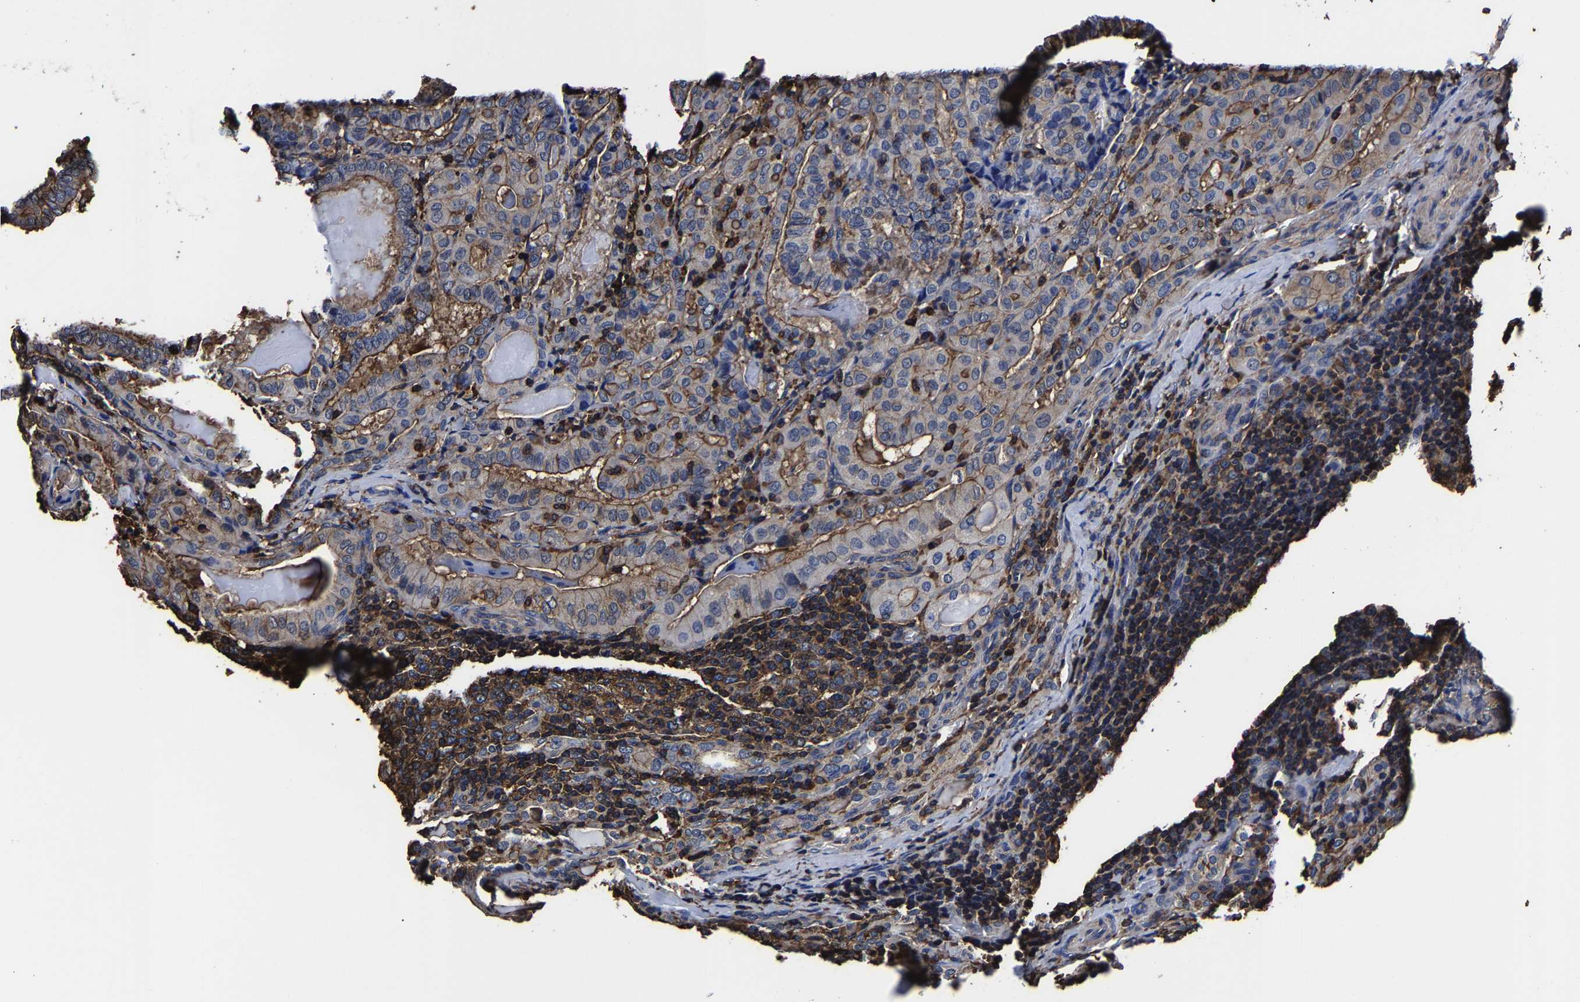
{"staining": {"intensity": "weak", "quantity": "25%-75%", "location": "cytoplasmic/membranous"}, "tissue": "thyroid cancer", "cell_type": "Tumor cells", "image_type": "cancer", "snomed": [{"axis": "morphology", "description": "Papillary adenocarcinoma, NOS"}, {"axis": "topography", "description": "Thyroid gland"}], "caption": "This is a histology image of immunohistochemistry staining of thyroid cancer, which shows weak expression in the cytoplasmic/membranous of tumor cells.", "gene": "SSH3", "patient": {"sex": "female", "age": 42}}